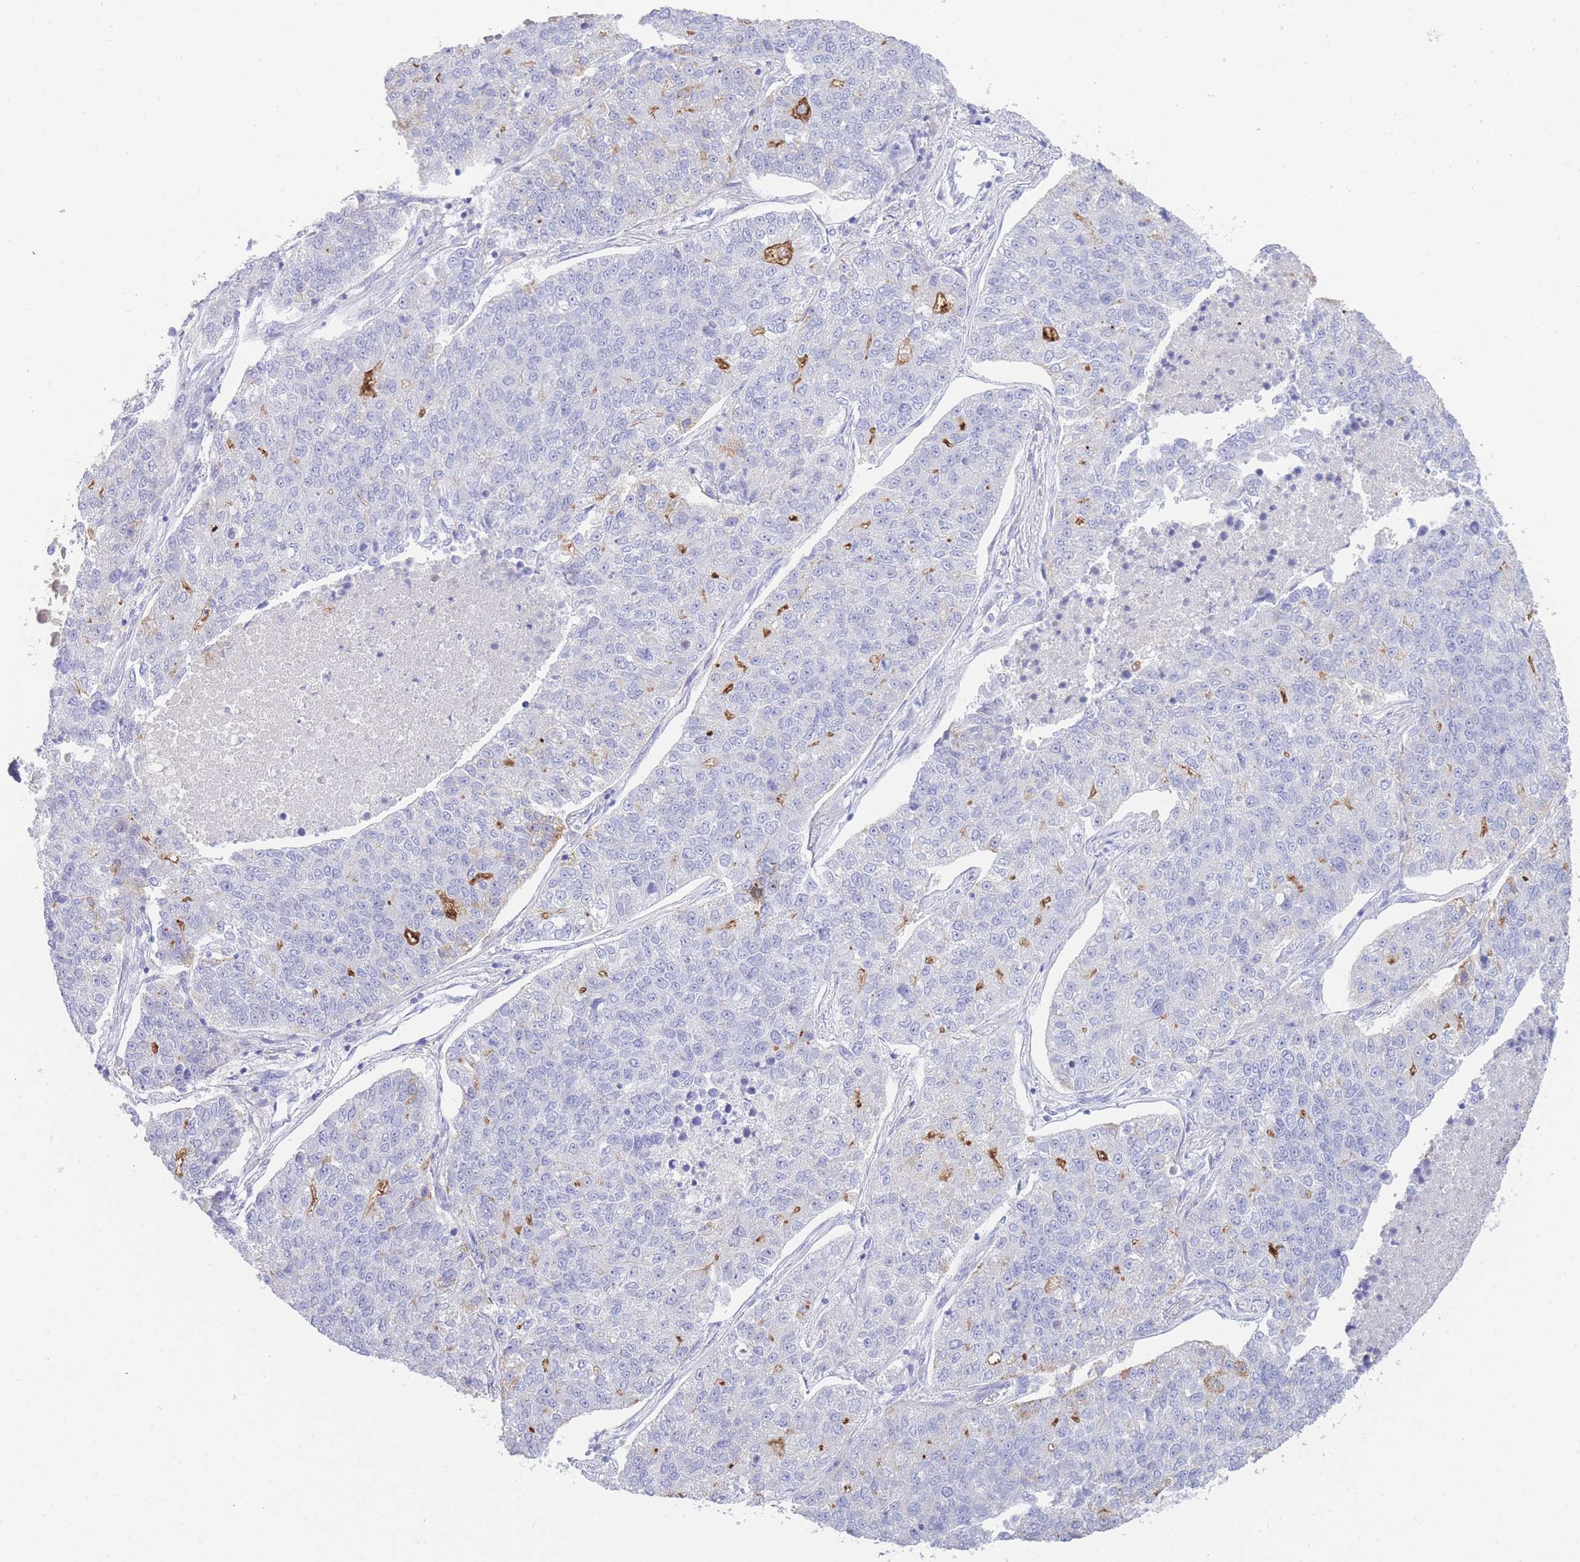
{"staining": {"intensity": "negative", "quantity": "none", "location": "none"}, "tissue": "lung cancer", "cell_type": "Tumor cells", "image_type": "cancer", "snomed": [{"axis": "morphology", "description": "Adenocarcinoma, NOS"}, {"axis": "topography", "description": "Lung"}], "caption": "Lung cancer (adenocarcinoma) stained for a protein using immunohistochemistry reveals no expression tumor cells.", "gene": "LRRC37A", "patient": {"sex": "male", "age": 49}}